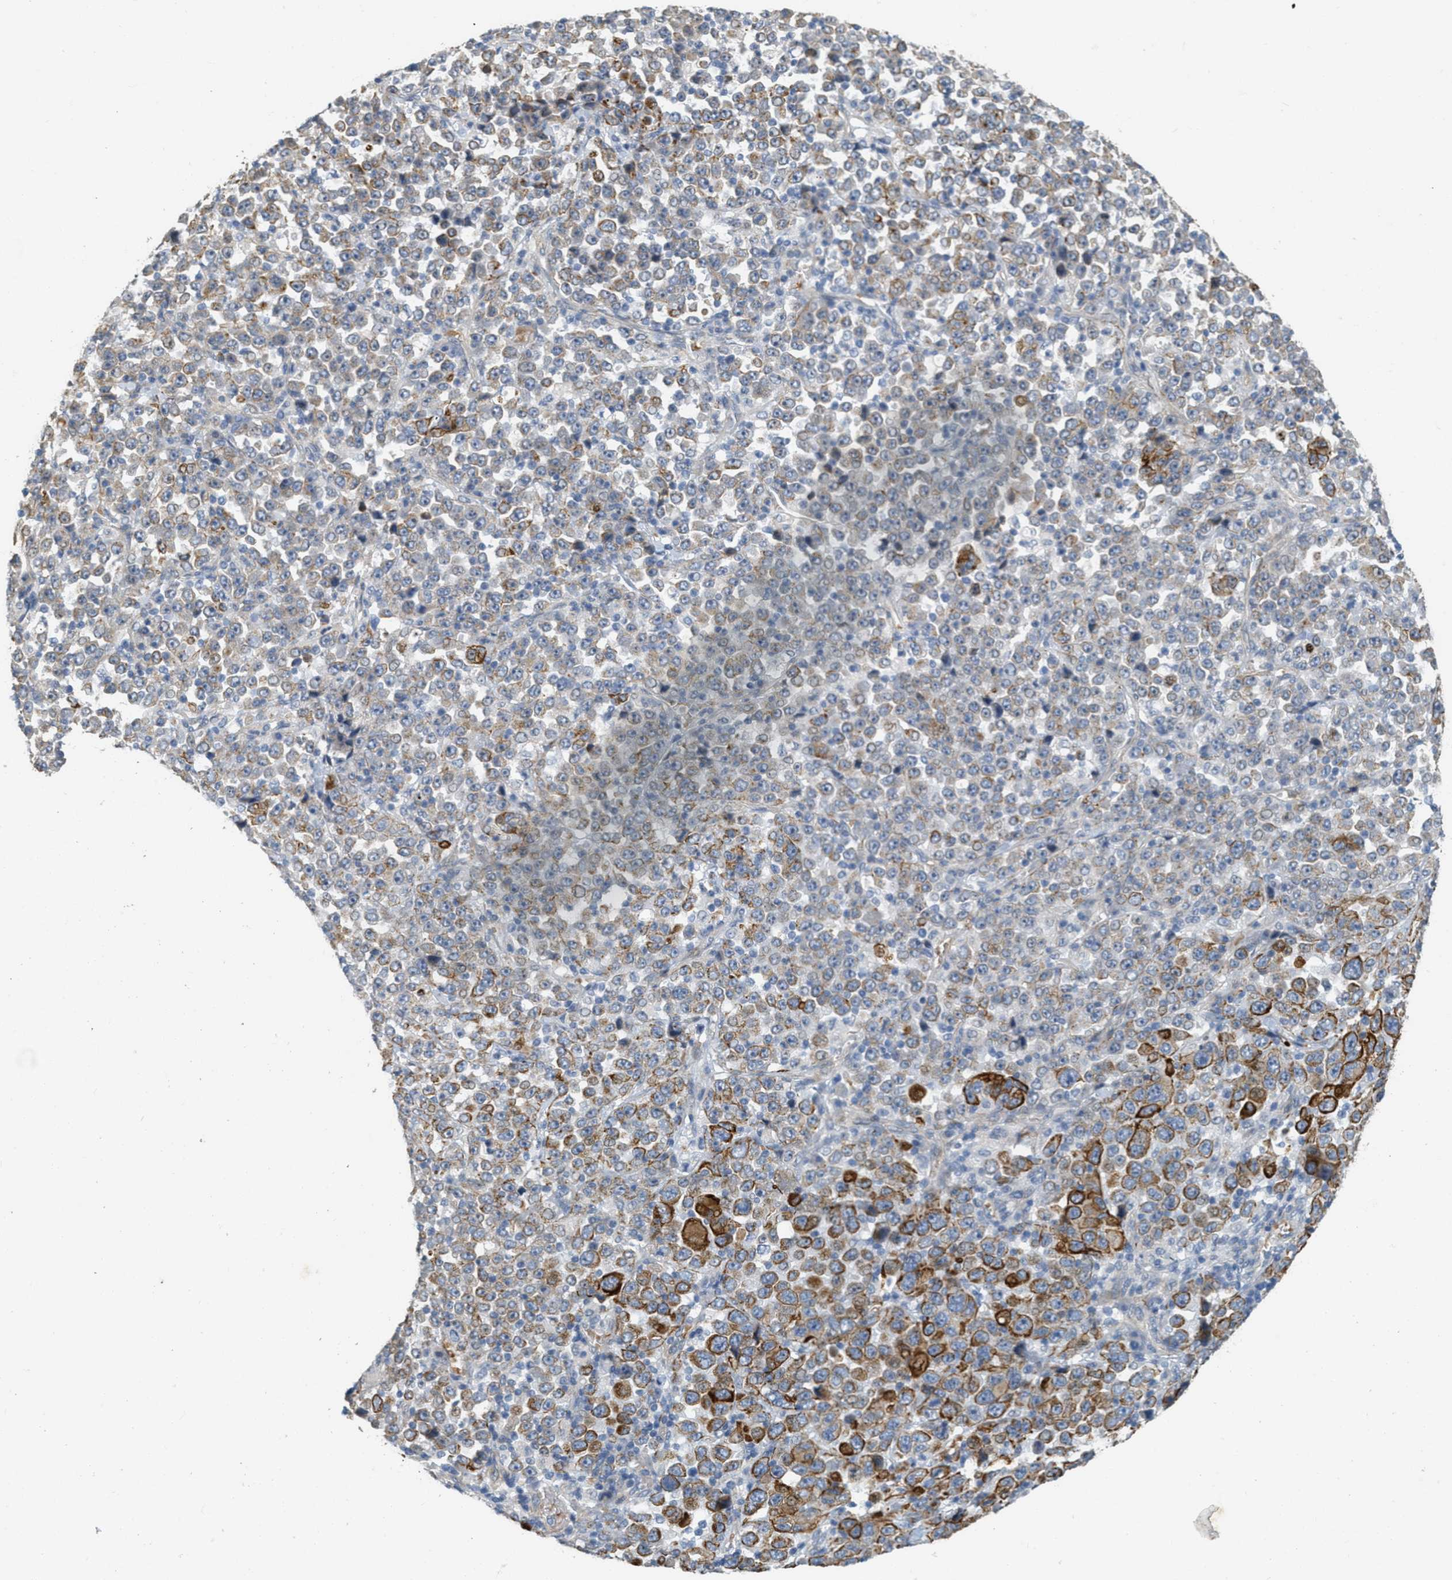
{"staining": {"intensity": "strong", "quantity": "<25%", "location": "cytoplasmic/membranous"}, "tissue": "stomach cancer", "cell_type": "Tumor cells", "image_type": "cancer", "snomed": [{"axis": "morphology", "description": "Normal tissue, NOS"}, {"axis": "morphology", "description": "Adenocarcinoma, NOS"}, {"axis": "topography", "description": "Stomach, upper"}, {"axis": "topography", "description": "Stomach"}], "caption": "Adenocarcinoma (stomach) was stained to show a protein in brown. There is medium levels of strong cytoplasmic/membranous positivity in approximately <25% of tumor cells.", "gene": "MRS2", "patient": {"sex": "male", "age": 59}}